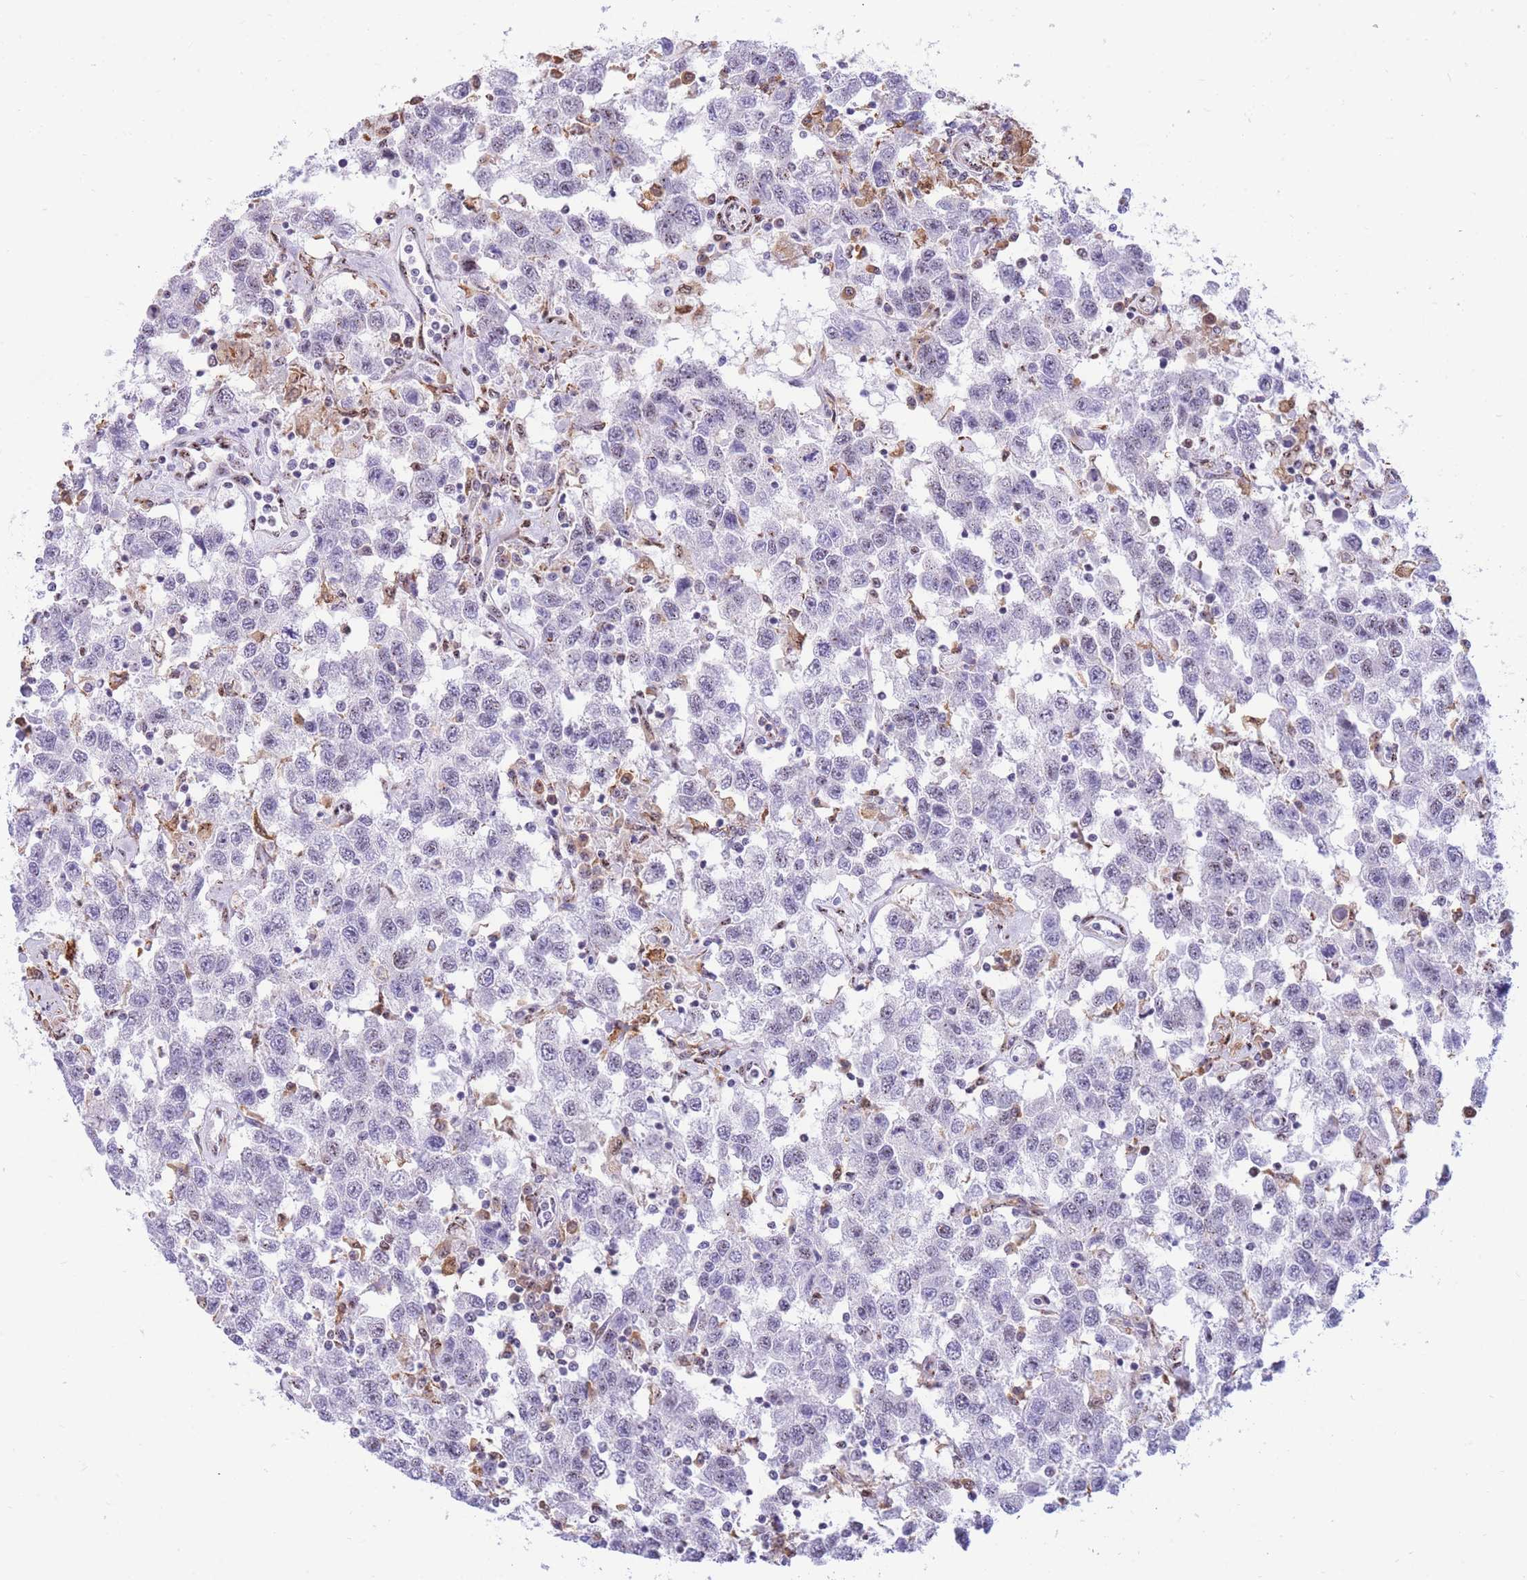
{"staining": {"intensity": "negative", "quantity": "none", "location": "none"}, "tissue": "testis cancer", "cell_type": "Tumor cells", "image_type": "cancer", "snomed": [{"axis": "morphology", "description": "Seminoma, NOS"}, {"axis": "topography", "description": "Testis"}], "caption": "This is an IHC histopathology image of testis cancer (seminoma). There is no staining in tumor cells.", "gene": "FAM153A", "patient": {"sex": "male", "age": 41}}